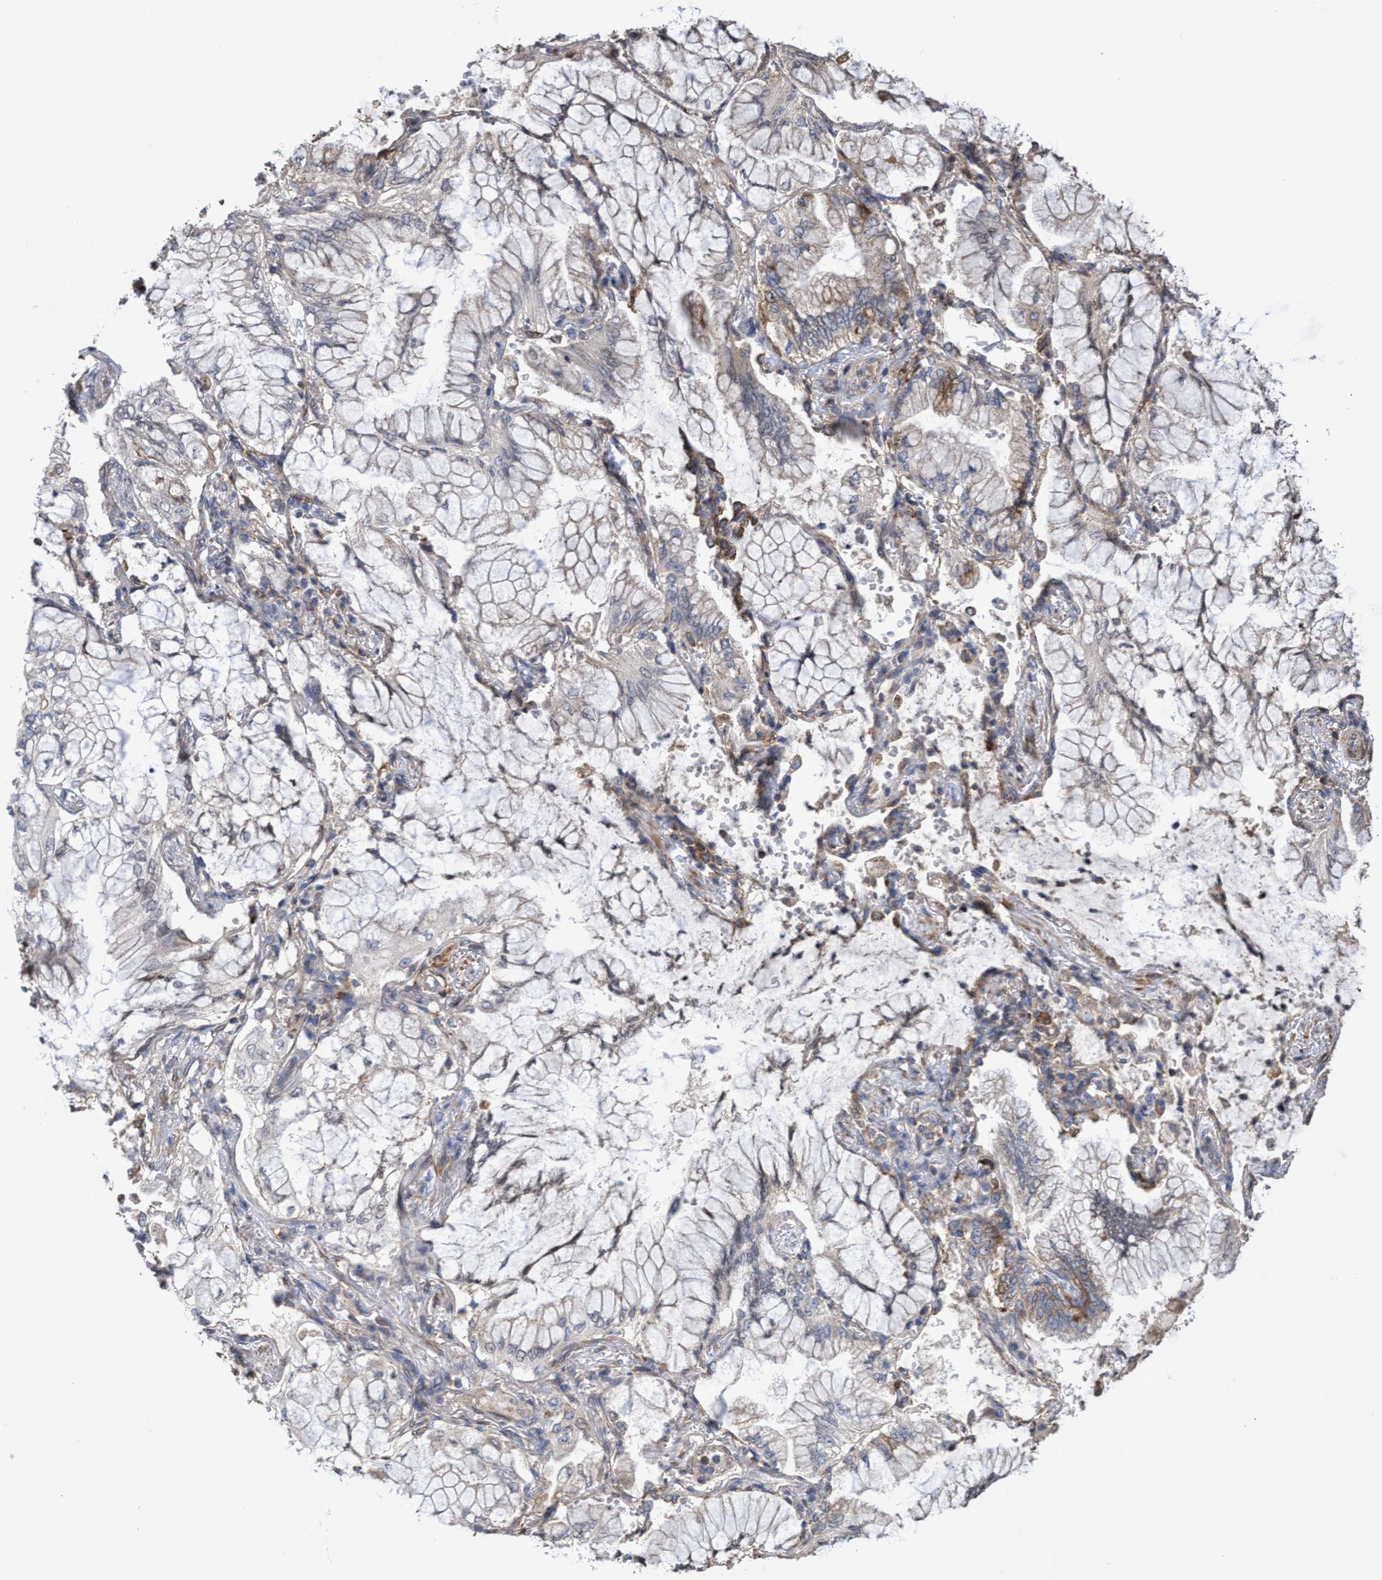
{"staining": {"intensity": "negative", "quantity": "none", "location": "none"}, "tissue": "lung cancer", "cell_type": "Tumor cells", "image_type": "cancer", "snomed": [{"axis": "morphology", "description": "Adenocarcinoma, NOS"}, {"axis": "topography", "description": "Lung"}], "caption": "This image is of adenocarcinoma (lung) stained with IHC to label a protein in brown with the nuclei are counter-stained blue. There is no expression in tumor cells.", "gene": "SLBP", "patient": {"sex": "female", "age": 70}}